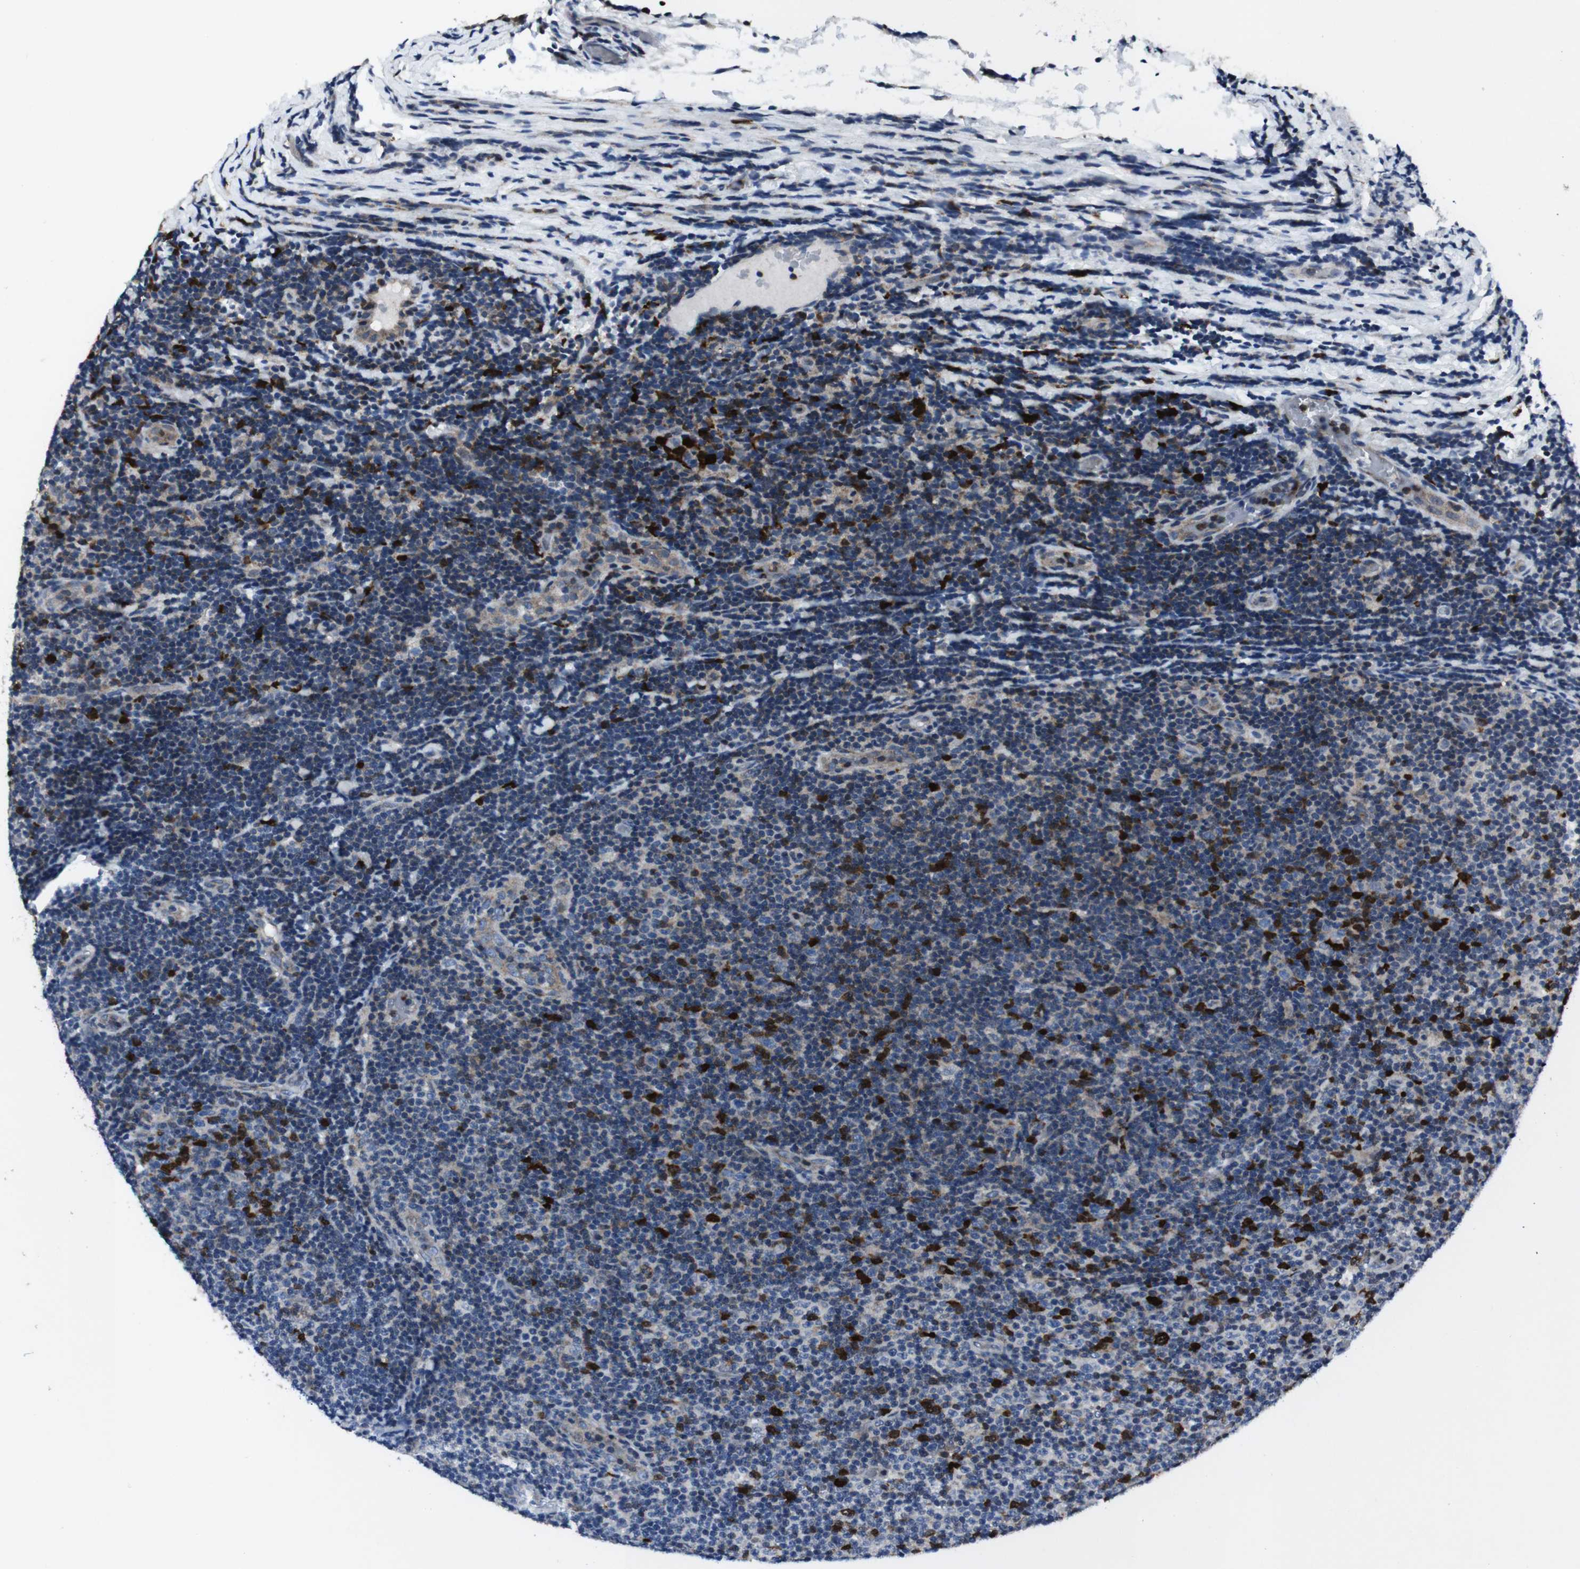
{"staining": {"intensity": "strong", "quantity": "<25%", "location": "cytoplasmic/membranous"}, "tissue": "lymphoma", "cell_type": "Tumor cells", "image_type": "cancer", "snomed": [{"axis": "morphology", "description": "Malignant lymphoma, non-Hodgkin's type, Low grade"}, {"axis": "topography", "description": "Lymph node"}], "caption": "High-power microscopy captured an immunohistochemistry (IHC) image of malignant lymphoma, non-Hodgkin's type (low-grade), revealing strong cytoplasmic/membranous expression in approximately <25% of tumor cells. The protein is stained brown, and the nuclei are stained in blue (DAB (3,3'-diaminobenzidine) IHC with brightfield microscopy, high magnification).", "gene": "STAT4", "patient": {"sex": "male", "age": 83}}